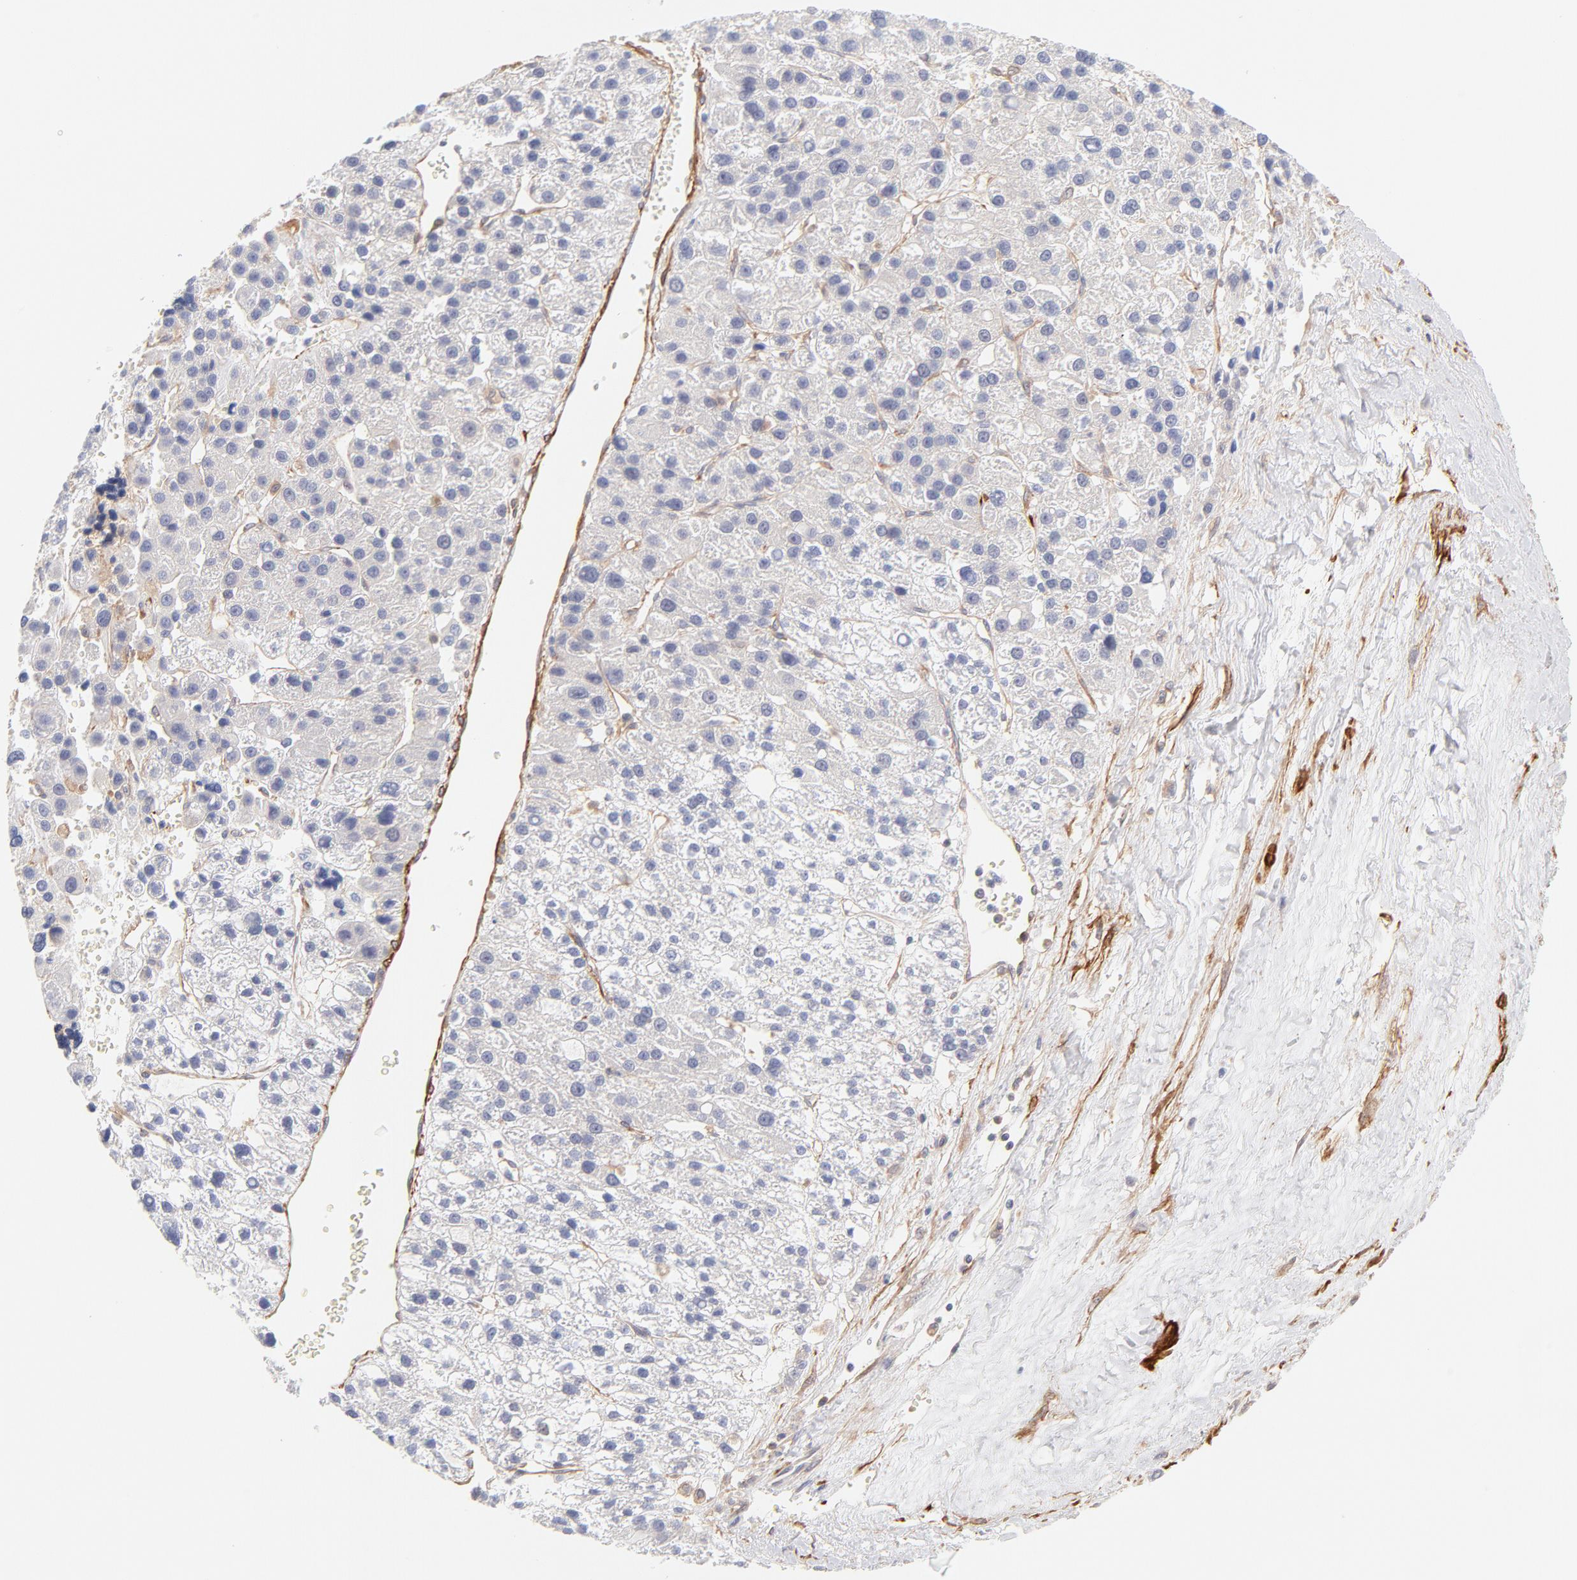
{"staining": {"intensity": "negative", "quantity": "none", "location": "none"}, "tissue": "liver cancer", "cell_type": "Tumor cells", "image_type": "cancer", "snomed": [{"axis": "morphology", "description": "Carcinoma, Hepatocellular, NOS"}, {"axis": "topography", "description": "Liver"}], "caption": "Immunohistochemistry (IHC) image of neoplastic tissue: liver cancer stained with DAB shows no significant protein positivity in tumor cells.", "gene": "LDLRAP1", "patient": {"sex": "female", "age": 85}}